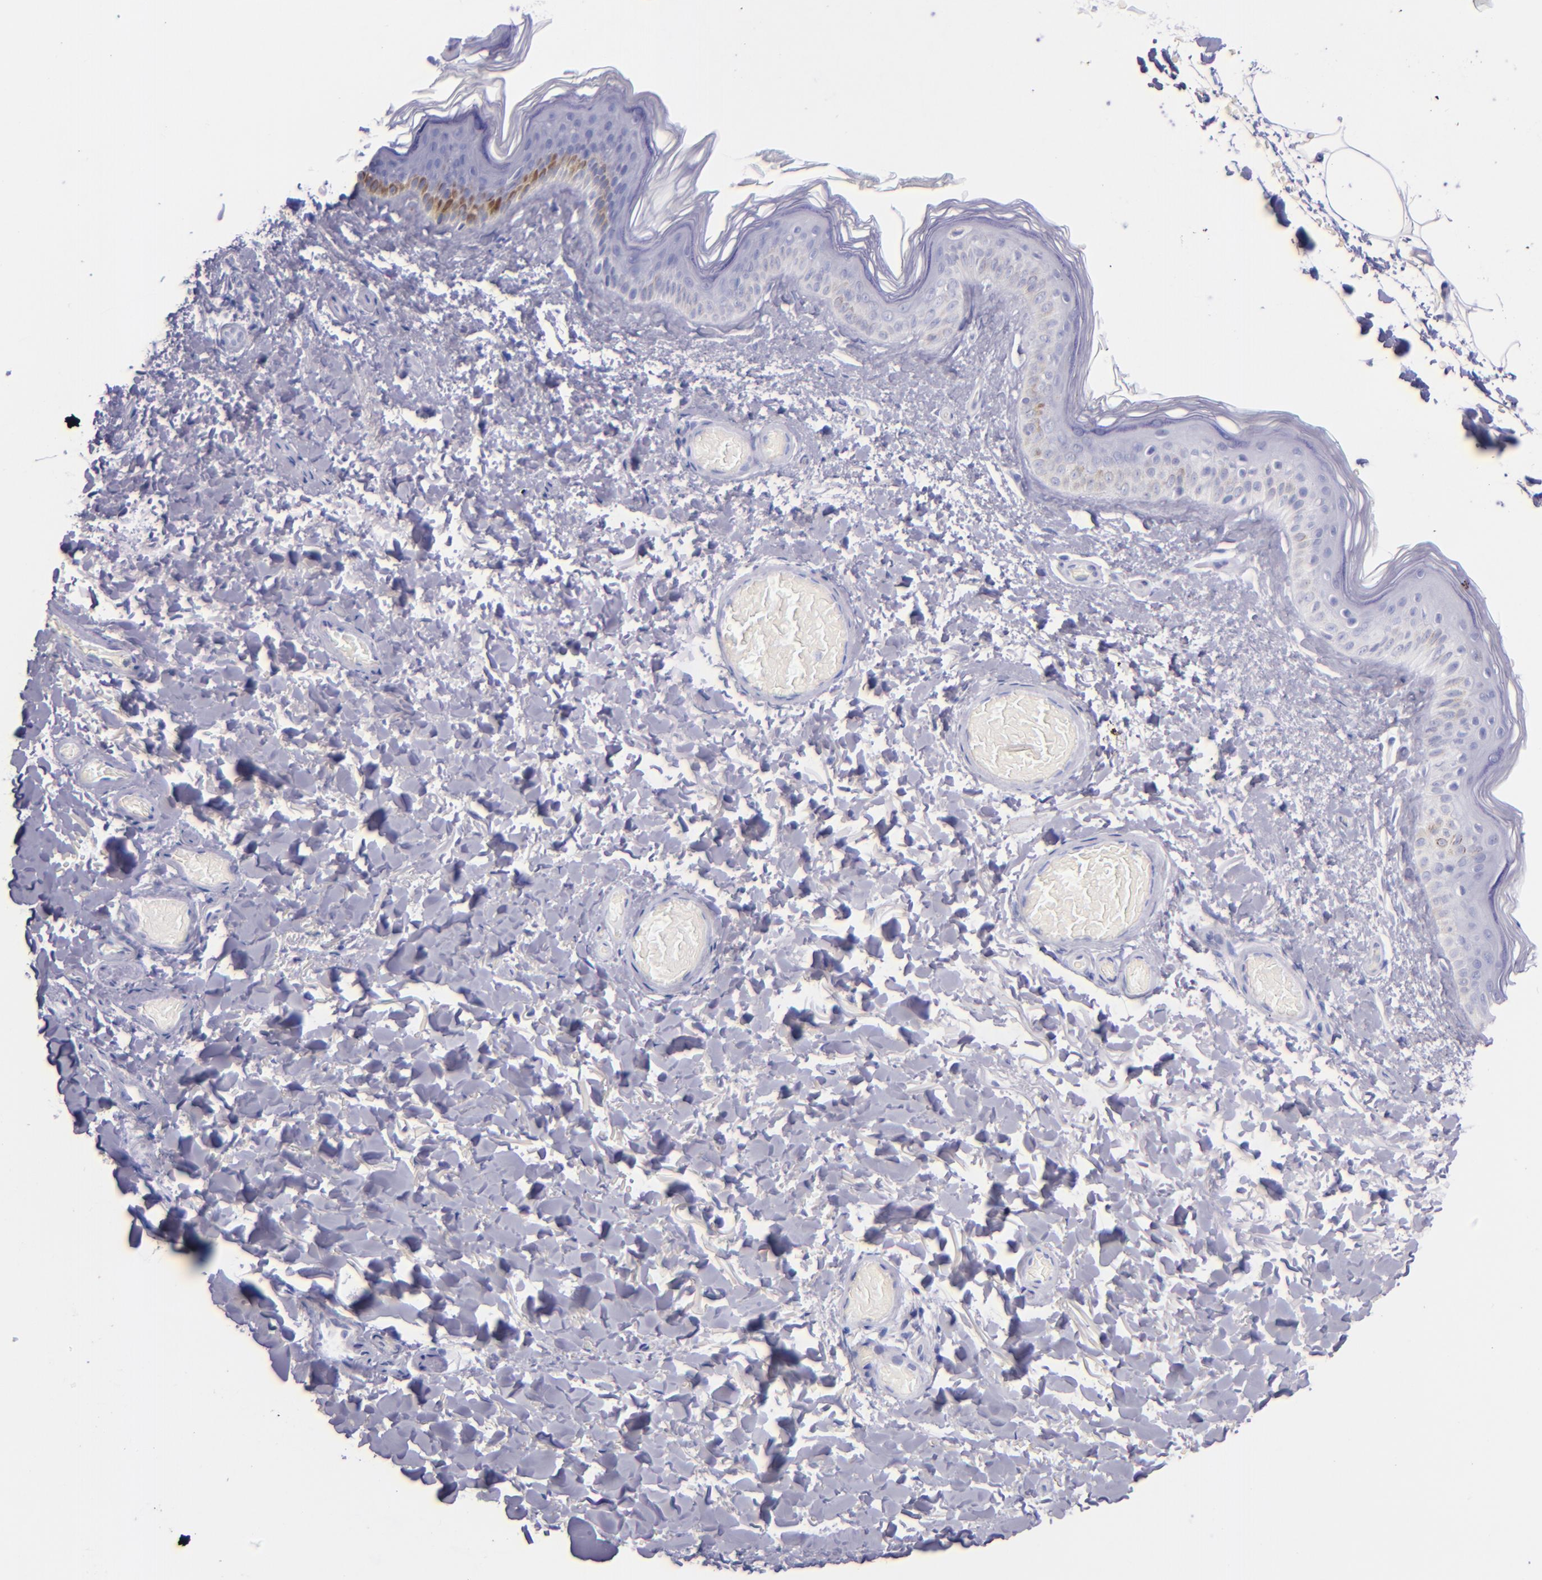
{"staining": {"intensity": "negative", "quantity": "none", "location": "none"}, "tissue": "skin", "cell_type": "Fibroblasts", "image_type": "normal", "snomed": [{"axis": "morphology", "description": "Normal tissue, NOS"}, {"axis": "topography", "description": "Skin"}], "caption": "High magnification brightfield microscopy of benign skin stained with DAB (brown) and counterstained with hematoxylin (blue): fibroblasts show no significant staining. The staining is performed using DAB (3,3'-diaminobenzidine) brown chromogen with nuclei counter-stained in using hematoxylin.", "gene": "SFTPB", "patient": {"sex": "male", "age": 63}}